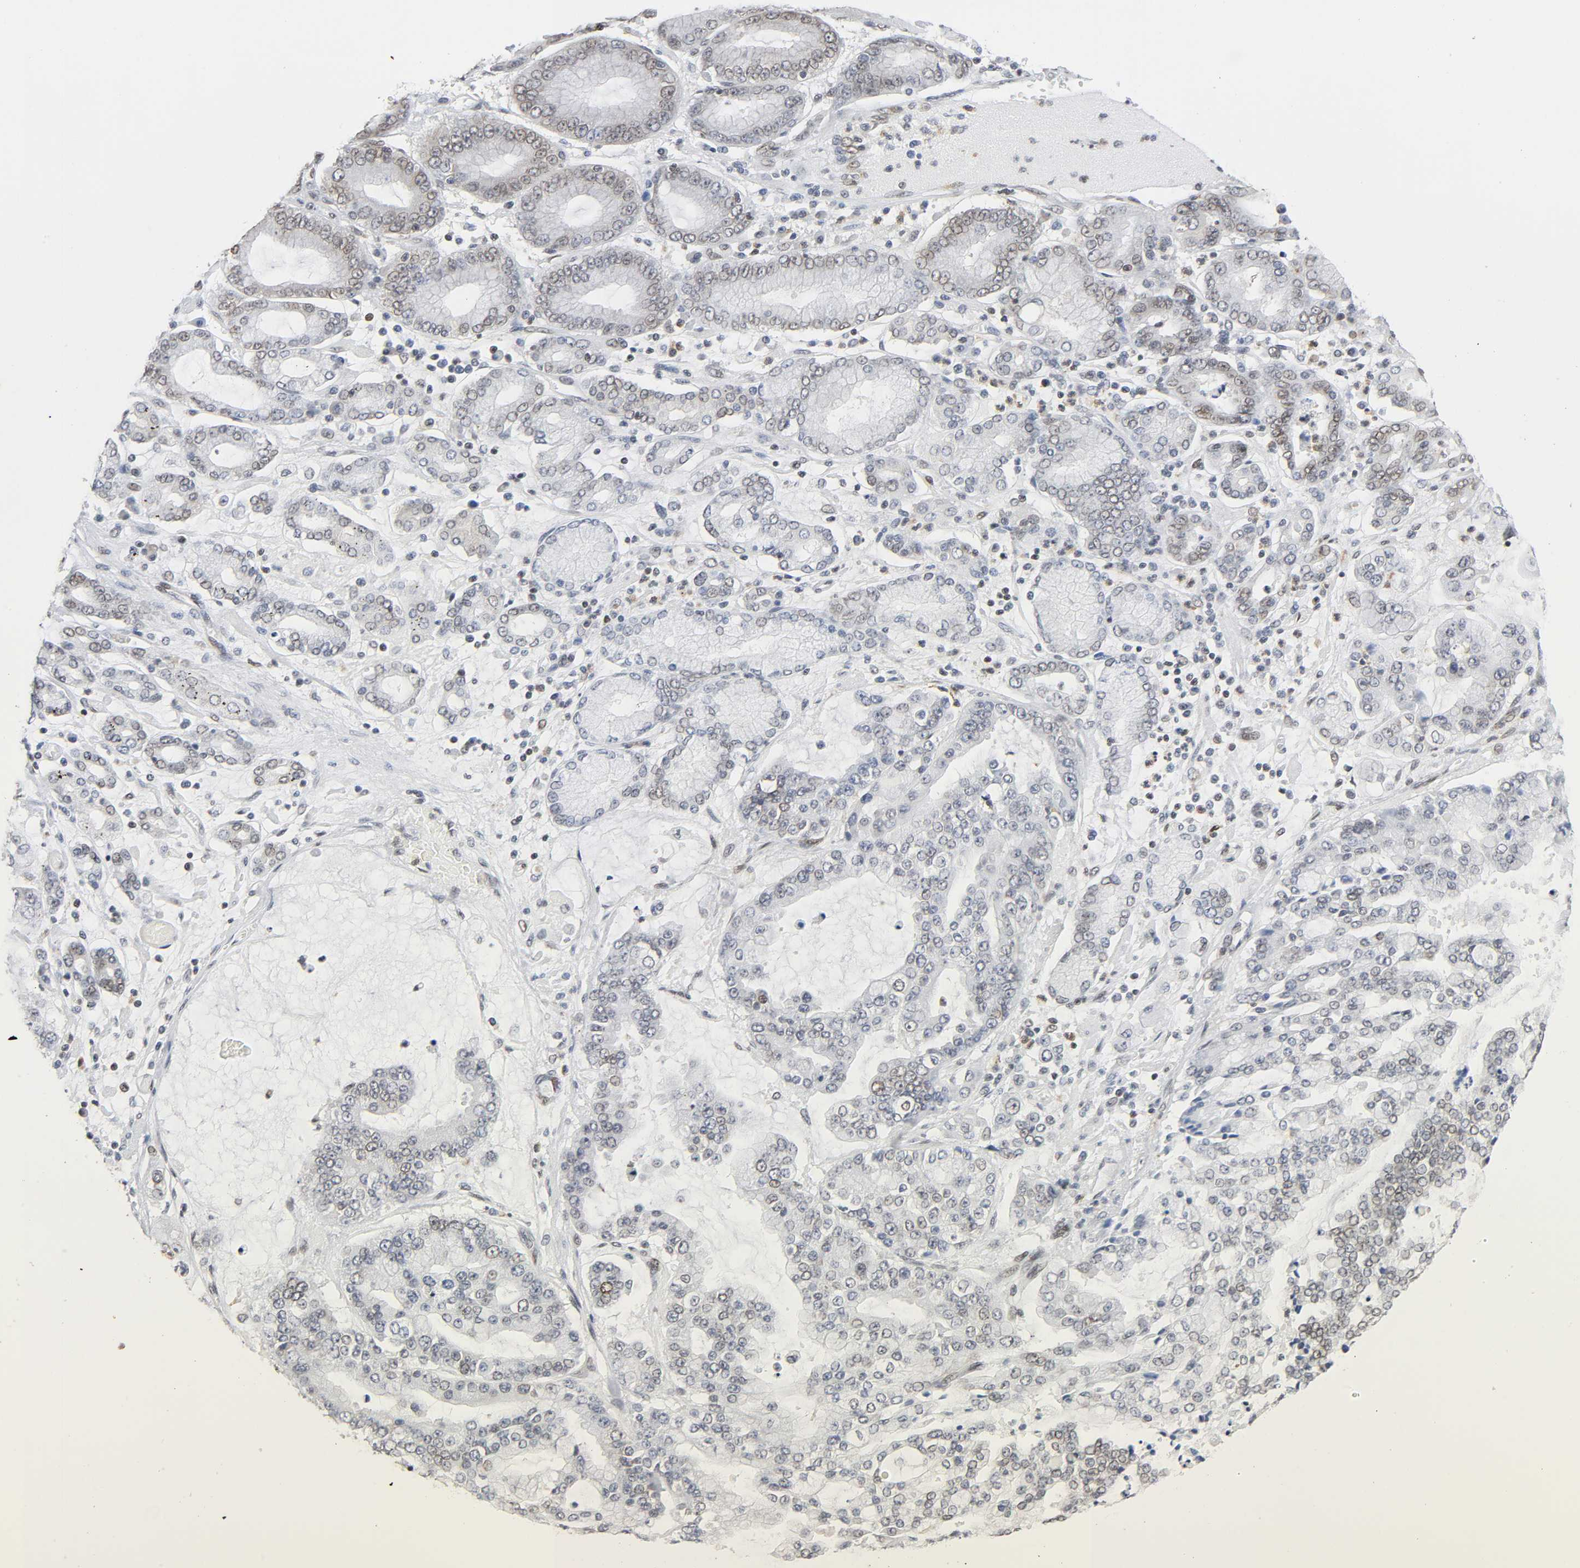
{"staining": {"intensity": "negative", "quantity": "none", "location": "none"}, "tissue": "stomach cancer", "cell_type": "Tumor cells", "image_type": "cancer", "snomed": [{"axis": "morphology", "description": "Normal tissue, NOS"}, {"axis": "morphology", "description": "Adenocarcinoma, NOS"}, {"axis": "topography", "description": "Stomach, upper"}, {"axis": "topography", "description": "Stomach"}], "caption": "Immunohistochemical staining of stomach cancer shows no significant expression in tumor cells.", "gene": "SUMO1", "patient": {"sex": "male", "age": 76}}